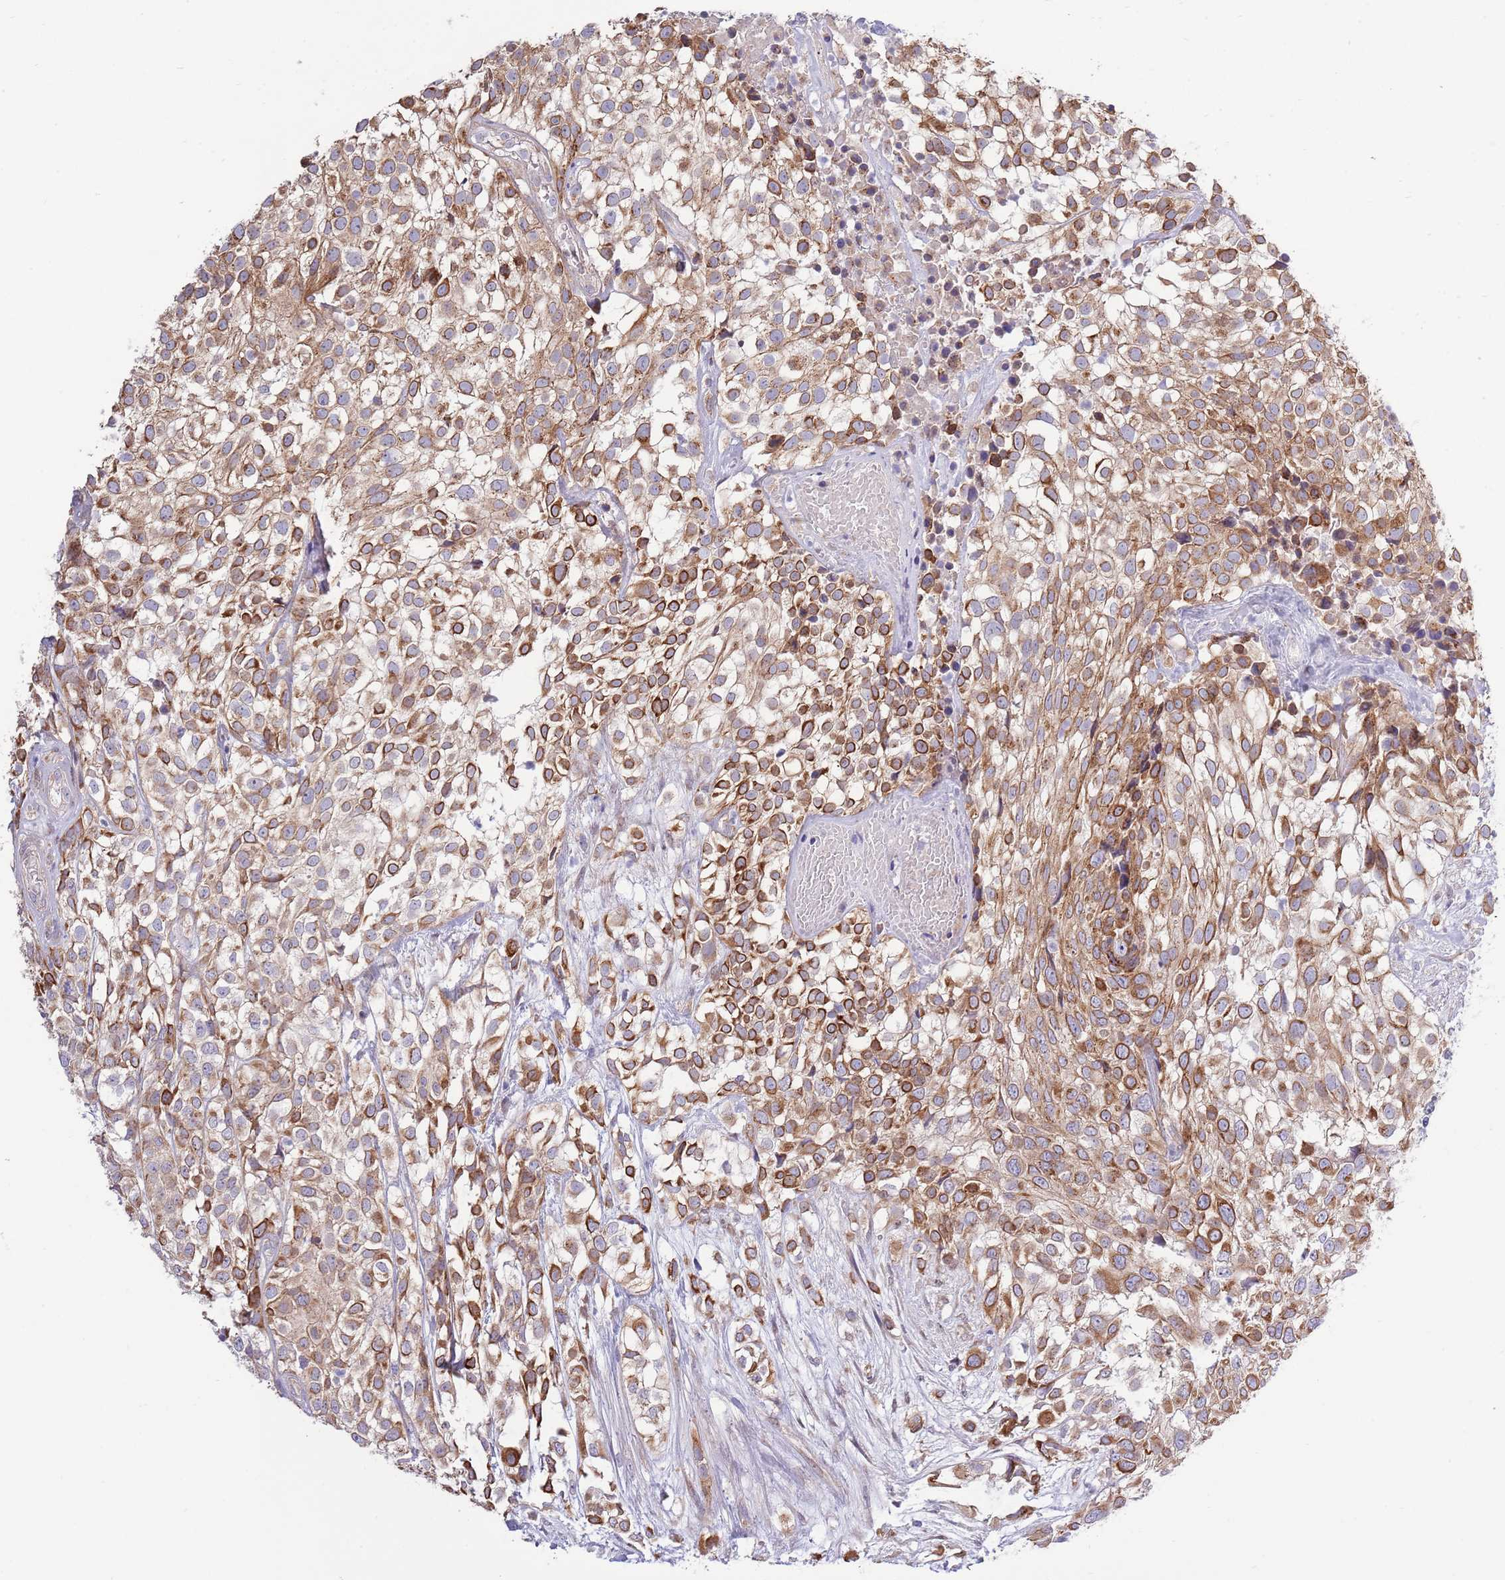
{"staining": {"intensity": "strong", "quantity": "25%-75%", "location": "cytoplasmic/membranous"}, "tissue": "urothelial cancer", "cell_type": "Tumor cells", "image_type": "cancer", "snomed": [{"axis": "morphology", "description": "Urothelial carcinoma, High grade"}, {"axis": "topography", "description": "Urinary bladder"}], "caption": "High-magnification brightfield microscopy of high-grade urothelial carcinoma stained with DAB (brown) and counterstained with hematoxylin (blue). tumor cells exhibit strong cytoplasmic/membranous expression is present in about25%-75% of cells.", "gene": "ARL2BP", "patient": {"sex": "male", "age": 56}}